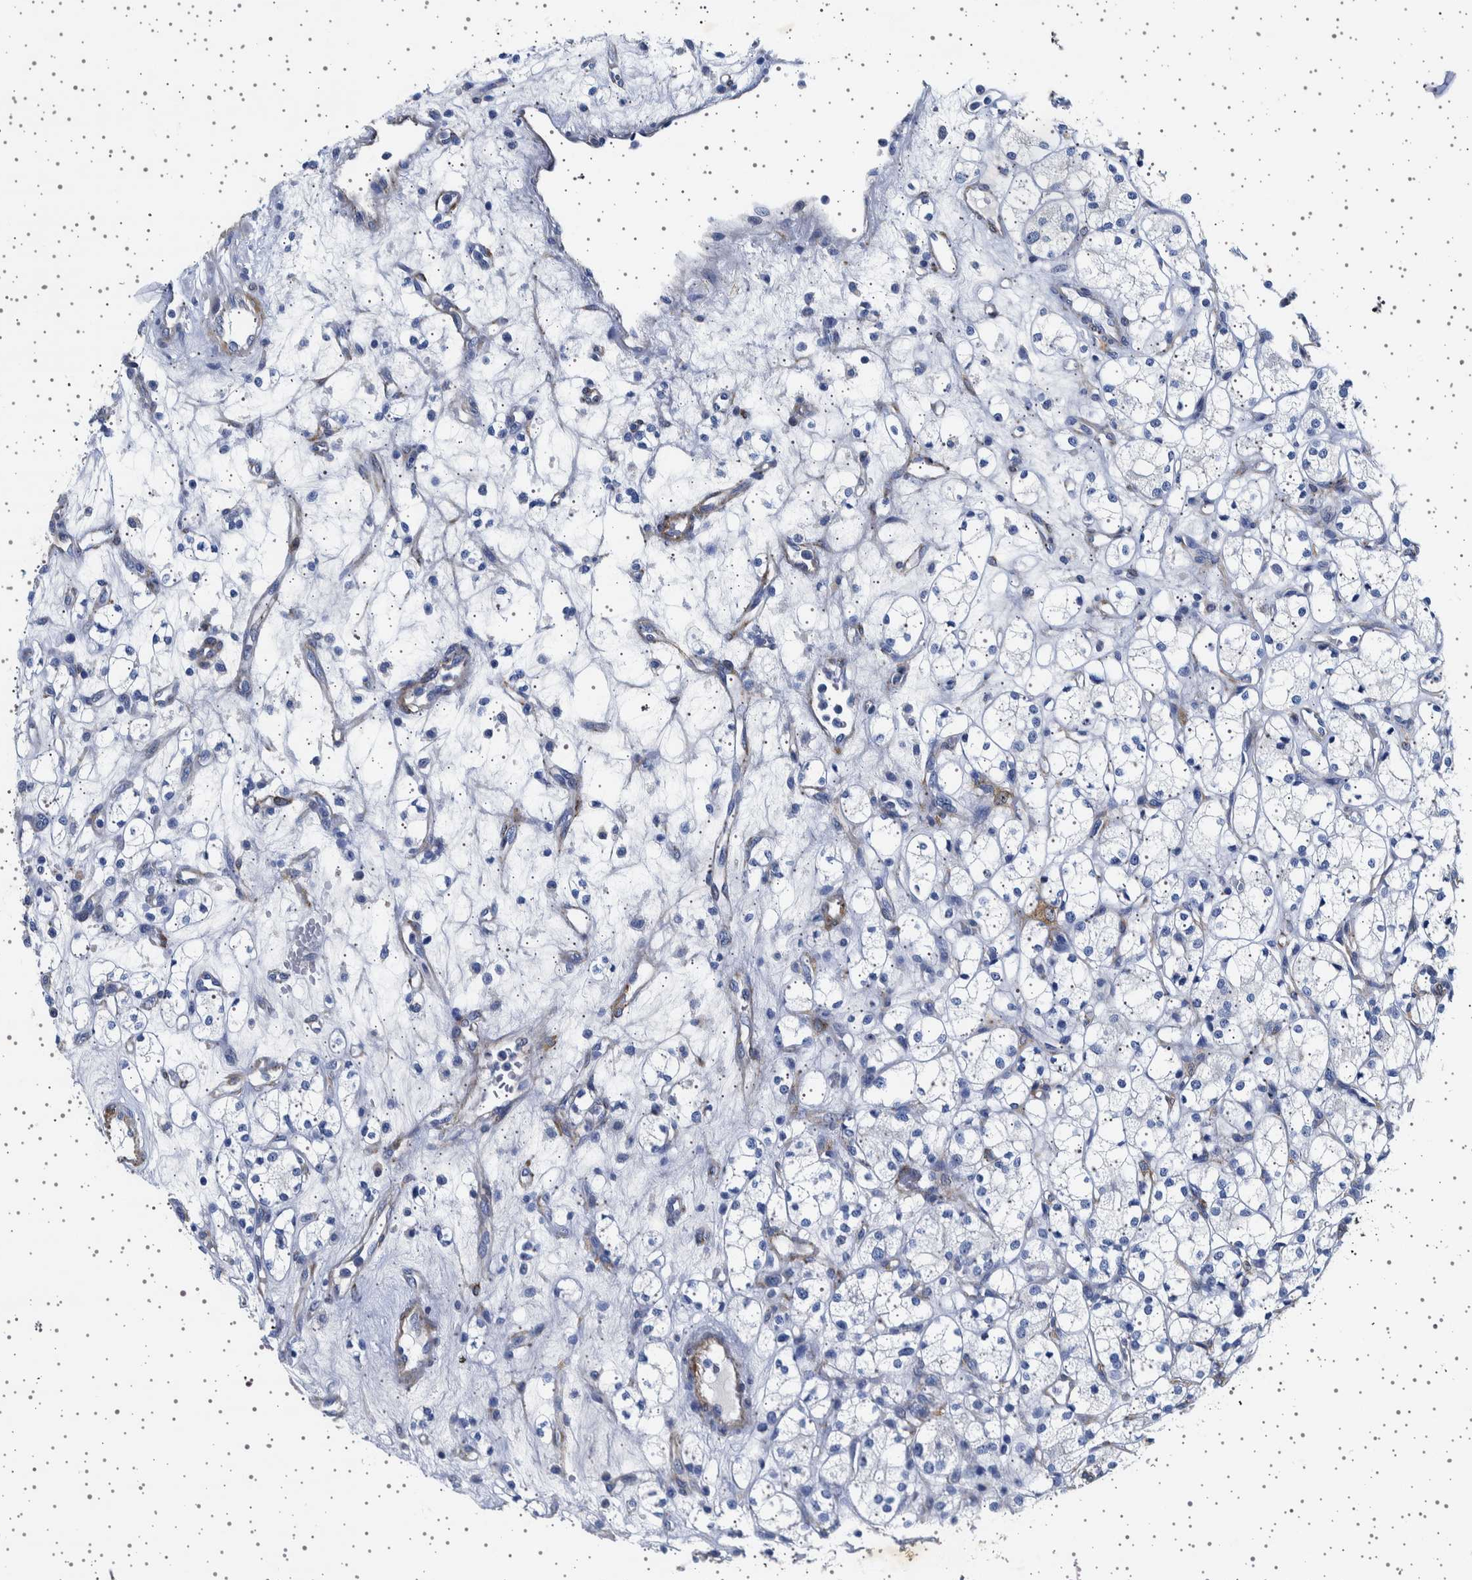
{"staining": {"intensity": "negative", "quantity": "none", "location": "none"}, "tissue": "renal cancer", "cell_type": "Tumor cells", "image_type": "cancer", "snomed": [{"axis": "morphology", "description": "Adenocarcinoma, NOS"}, {"axis": "topography", "description": "Kidney"}], "caption": "Renal cancer was stained to show a protein in brown. There is no significant positivity in tumor cells.", "gene": "SEPTIN4", "patient": {"sex": "male", "age": 77}}